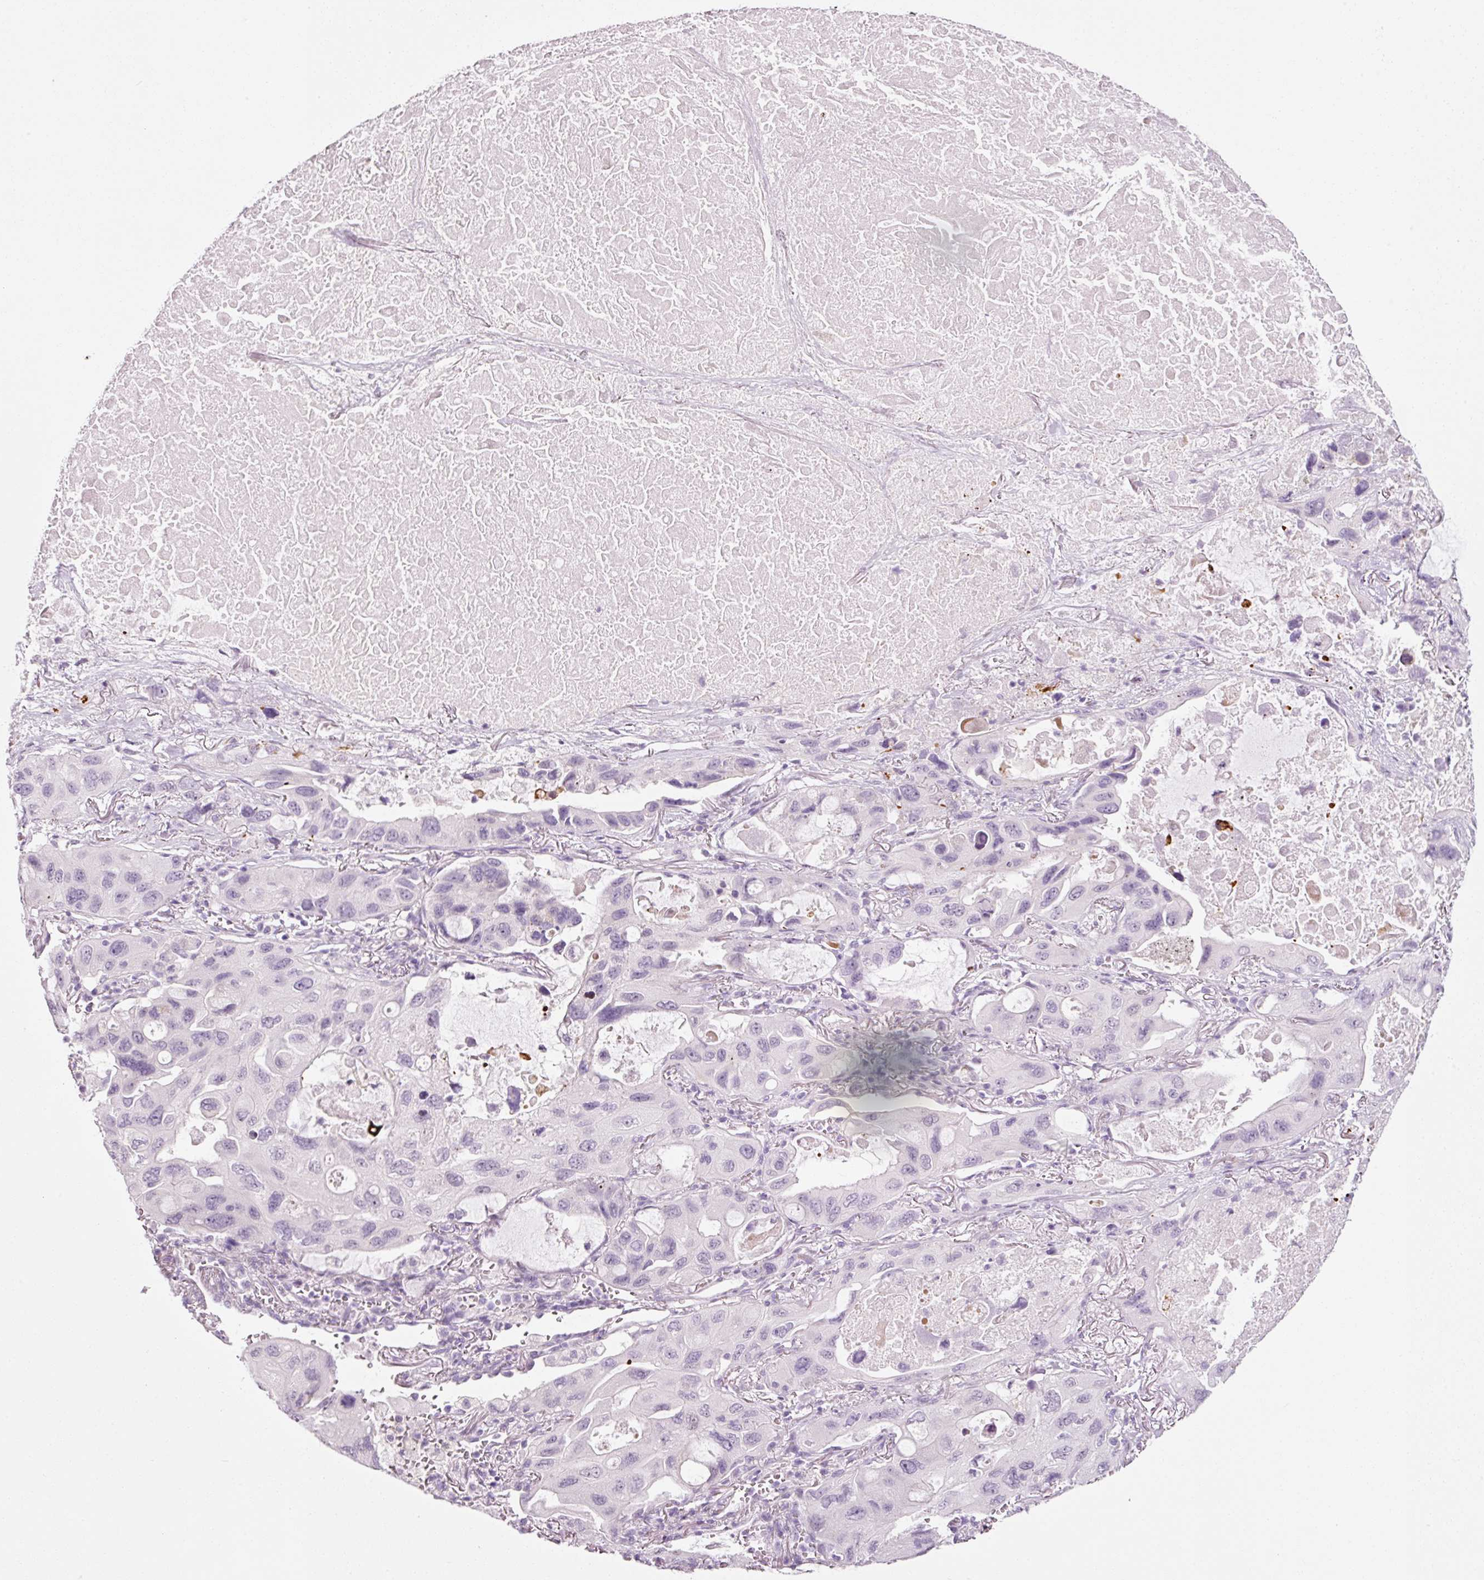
{"staining": {"intensity": "negative", "quantity": "none", "location": "none"}, "tissue": "lung cancer", "cell_type": "Tumor cells", "image_type": "cancer", "snomed": [{"axis": "morphology", "description": "Squamous cell carcinoma, NOS"}, {"axis": "topography", "description": "Lung"}], "caption": "This is an immunohistochemistry histopathology image of human lung cancer. There is no positivity in tumor cells.", "gene": "ANKRD20A1", "patient": {"sex": "female", "age": 73}}